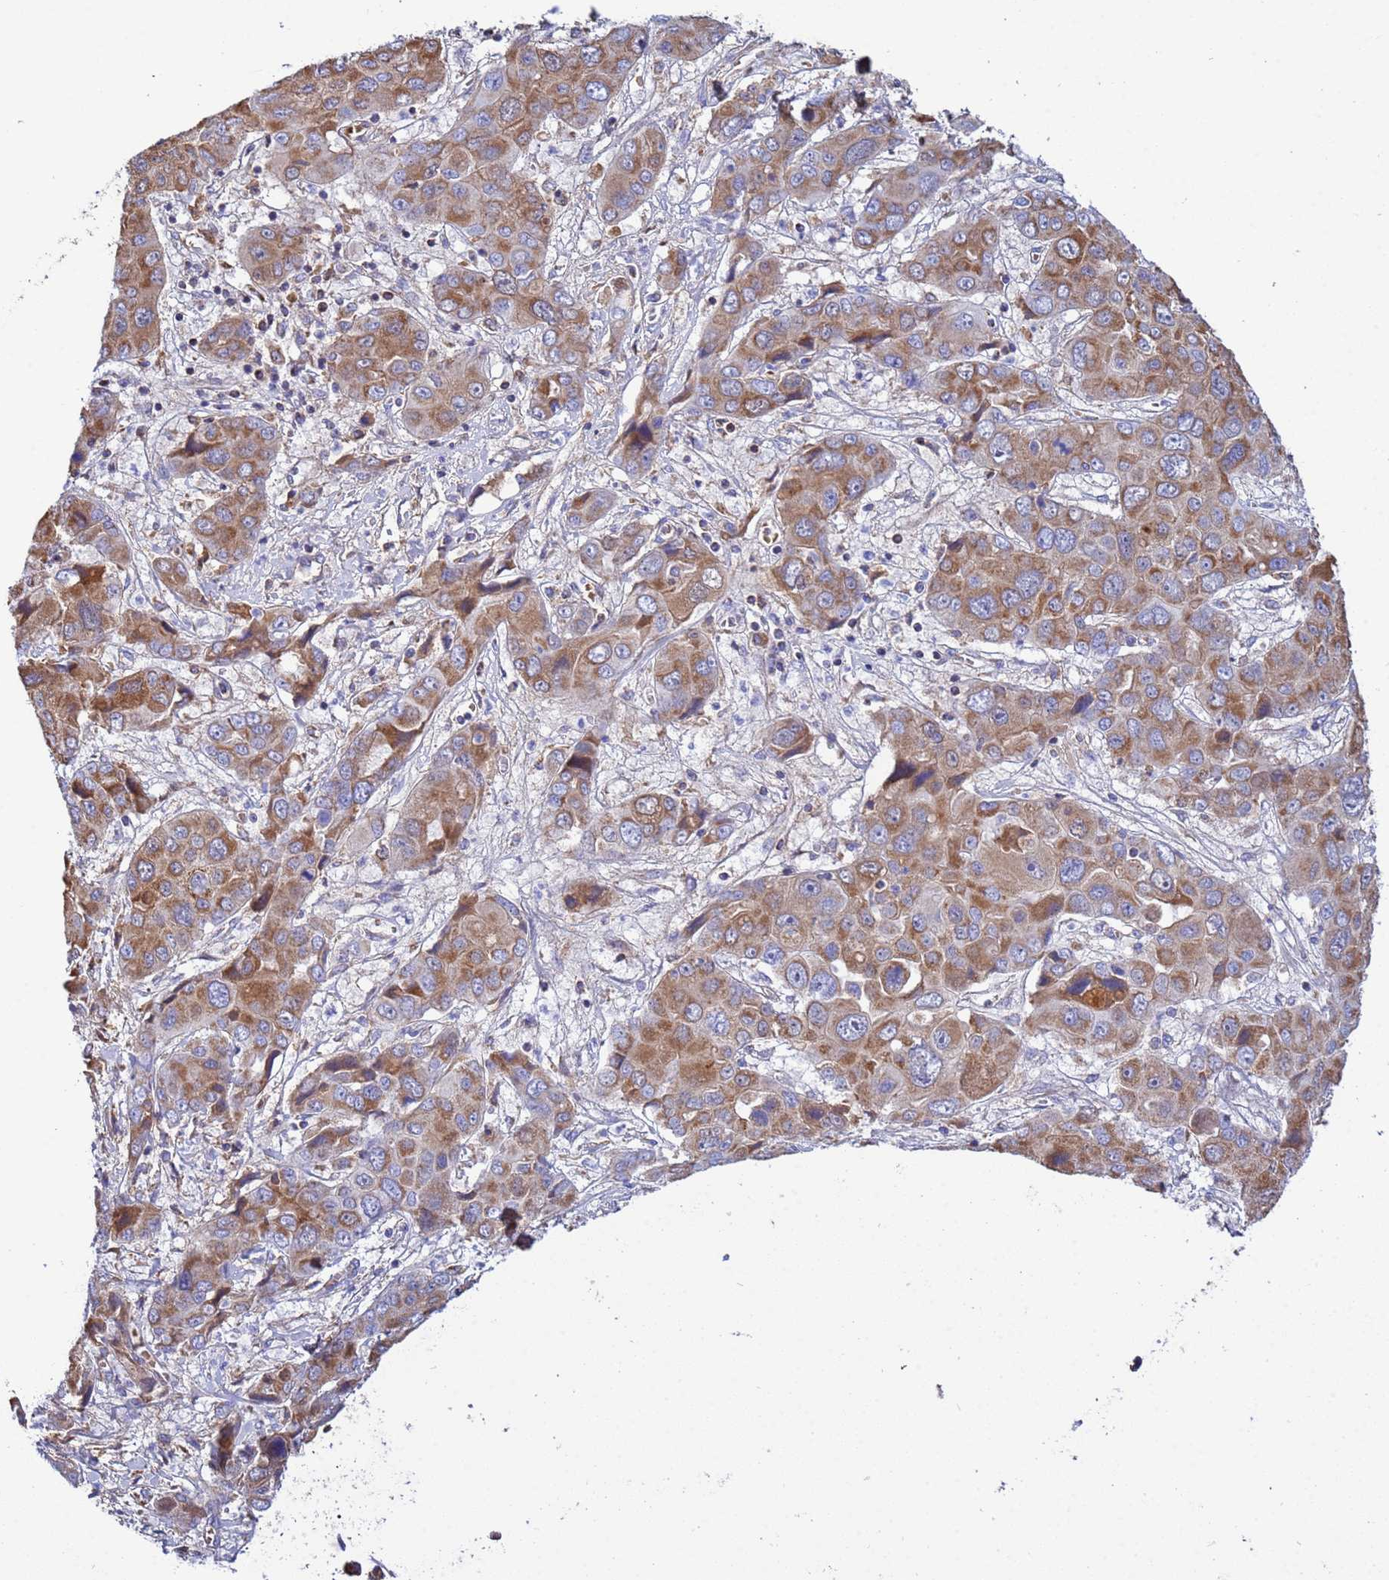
{"staining": {"intensity": "moderate", "quantity": ">75%", "location": "cytoplasmic/membranous"}, "tissue": "liver cancer", "cell_type": "Tumor cells", "image_type": "cancer", "snomed": [{"axis": "morphology", "description": "Cholangiocarcinoma"}, {"axis": "topography", "description": "Liver"}], "caption": "A medium amount of moderate cytoplasmic/membranous expression is identified in approximately >75% of tumor cells in liver cholangiocarcinoma tissue. Ihc stains the protein in brown and the nuclei are stained blue.", "gene": "GLUD1", "patient": {"sex": "male", "age": 67}}